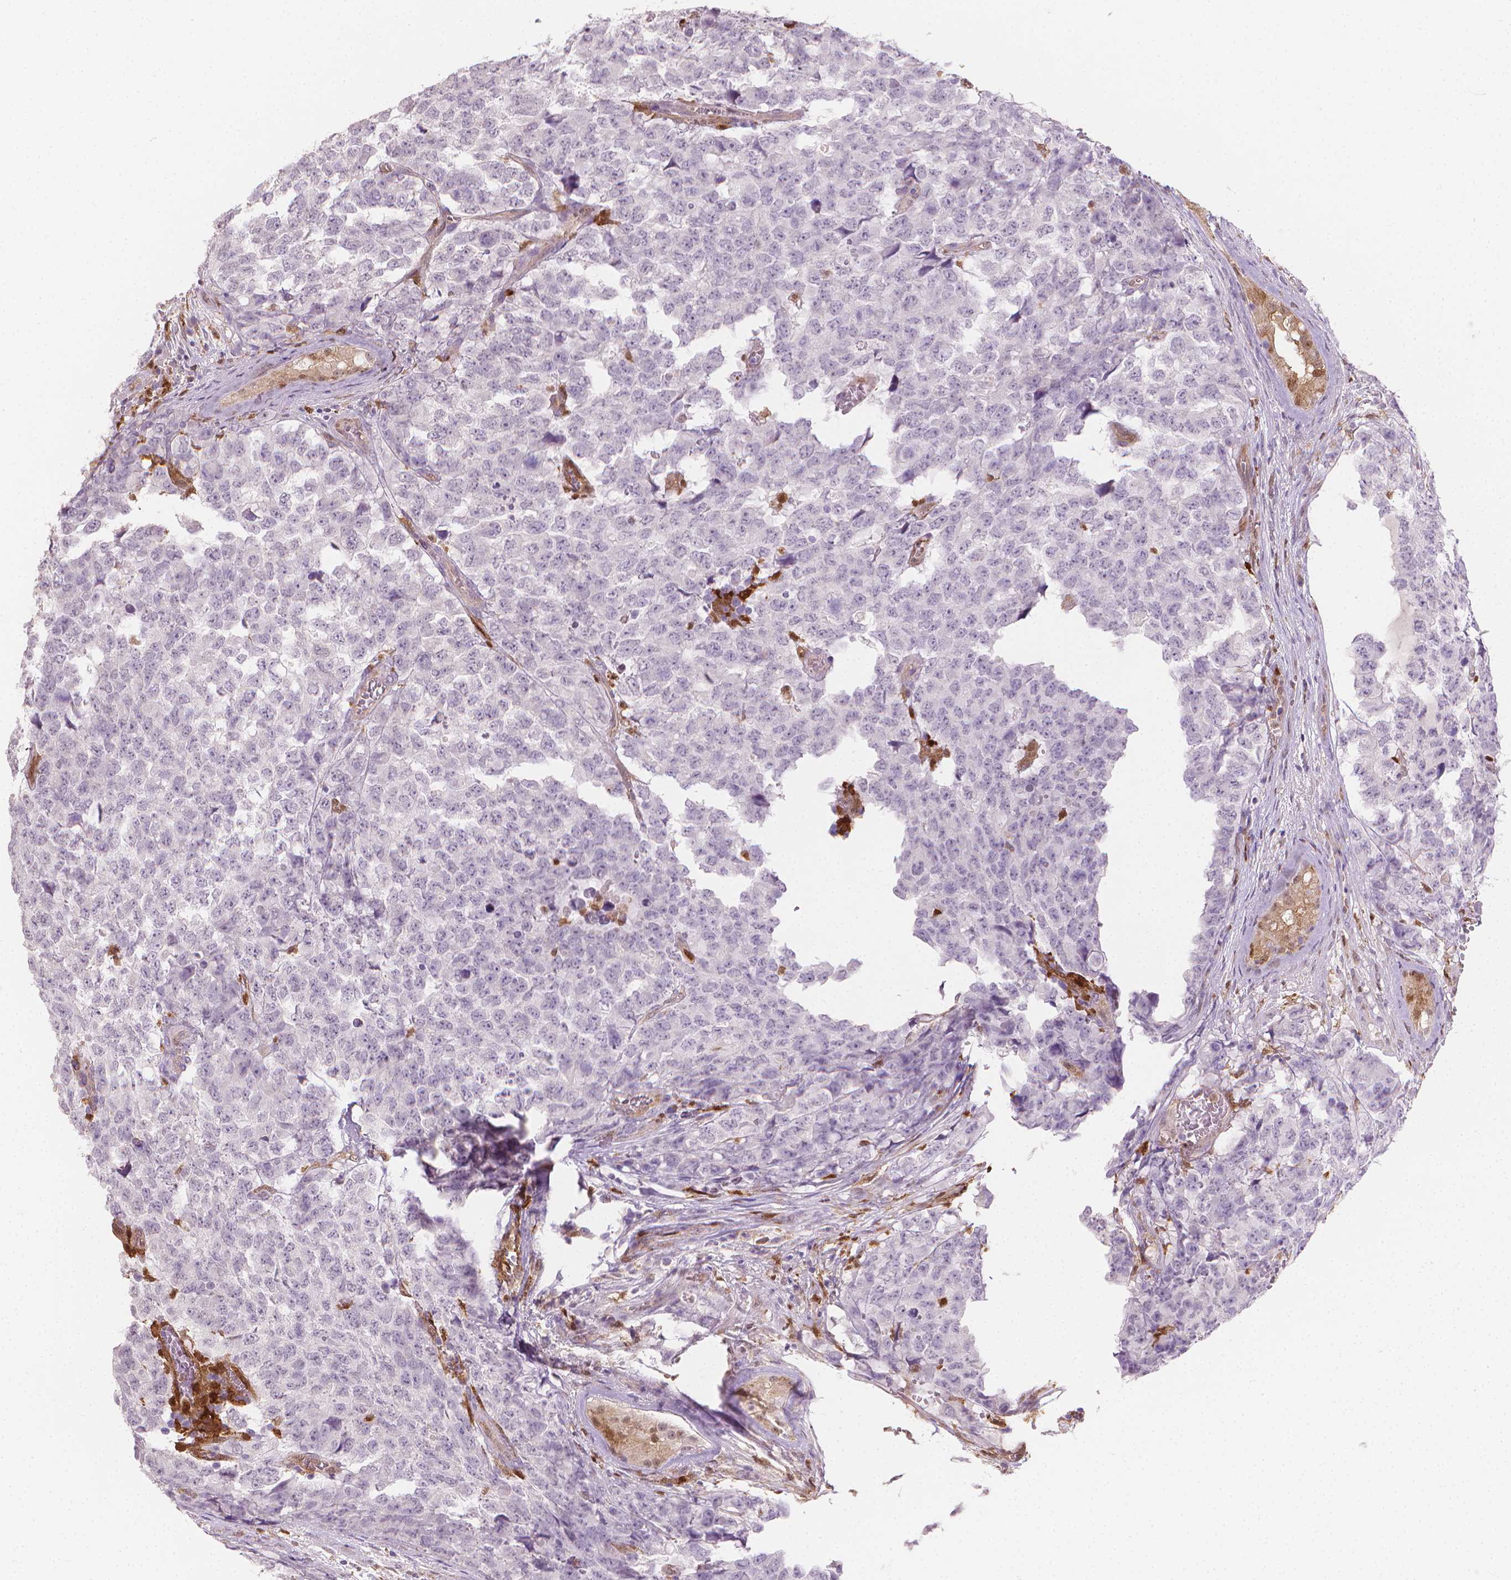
{"staining": {"intensity": "negative", "quantity": "none", "location": "none"}, "tissue": "testis cancer", "cell_type": "Tumor cells", "image_type": "cancer", "snomed": [{"axis": "morphology", "description": "Carcinoma, Embryonal, NOS"}, {"axis": "topography", "description": "Testis"}], "caption": "IHC of human testis cancer exhibits no staining in tumor cells.", "gene": "TNFAIP2", "patient": {"sex": "male", "age": 23}}